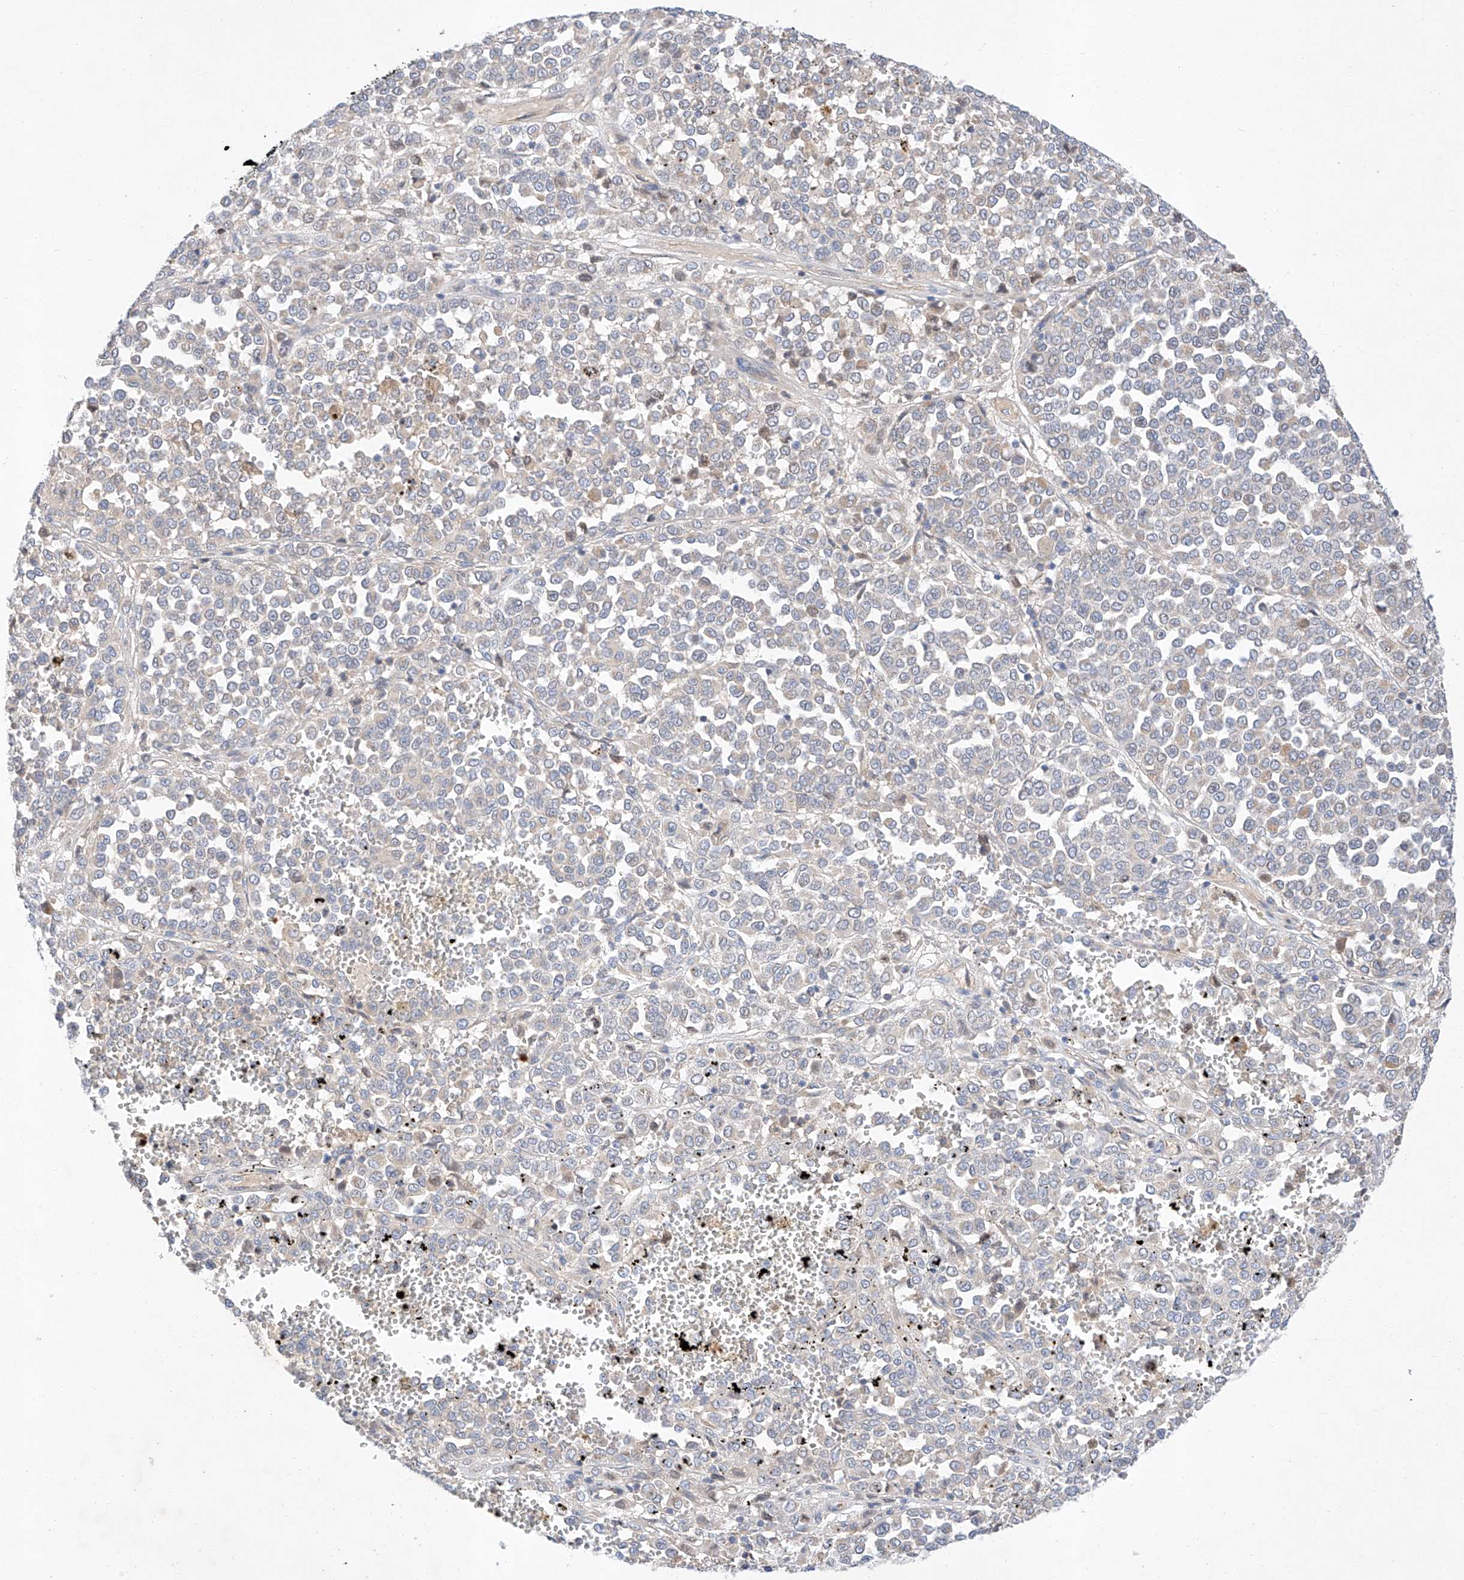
{"staining": {"intensity": "negative", "quantity": "none", "location": "none"}, "tissue": "melanoma", "cell_type": "Tumor cells", "image_type": "cancer", "snomed": [{"axis": "morphology", "description": "Malignant melanoma, Metastatic site"}, {"axis": "topography", "description": "Pancreas"}], "caption": "Melanoma stained for a protein using IHC exhibits no expression tumor cells.", "gene": "C6orf118", "patient": {"sex": "female", "age": 30}}